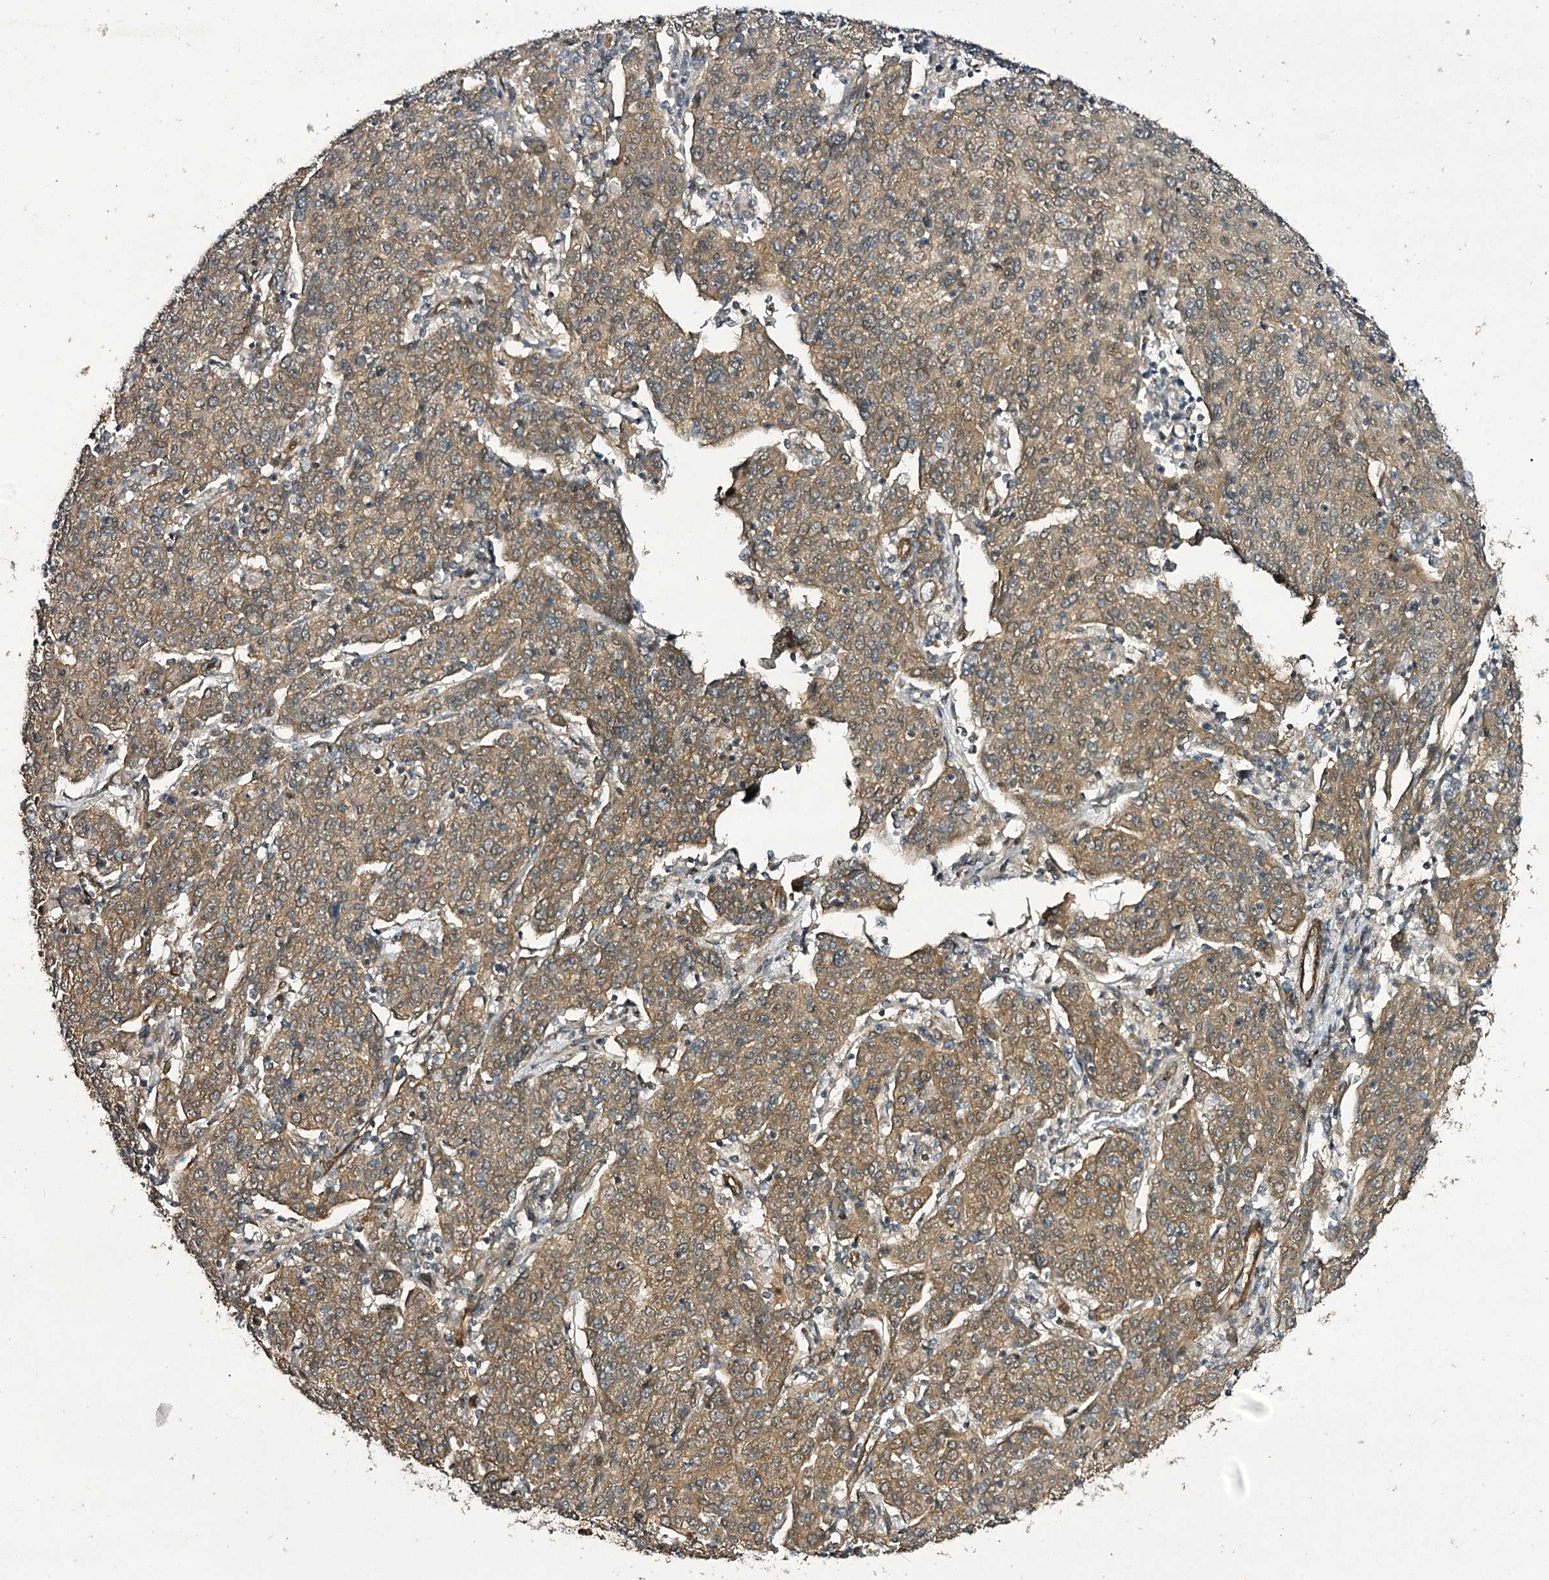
{"staining": {"intensity": "moderate", "quantity": ">75%", "location": "cytoplasmic/membranous"}, "tissue": "cervical cancer", "cell_type": "Tumor cells", "image_type": "cancer", "snomed": [{"axis": "morphology", "description": "Squamous cell carcinoma, NOS"}, {"axis": "topography", "description": "Cervix"}], "caption": "The image shows immunohistochemical staining of cervical cancer. There is moderate cytoplasmic/membranous staining is appreciated in approximately >75% of tumor cells.", "gene": "MYO1C", "patient": {"sex": "female", "age": 67}}